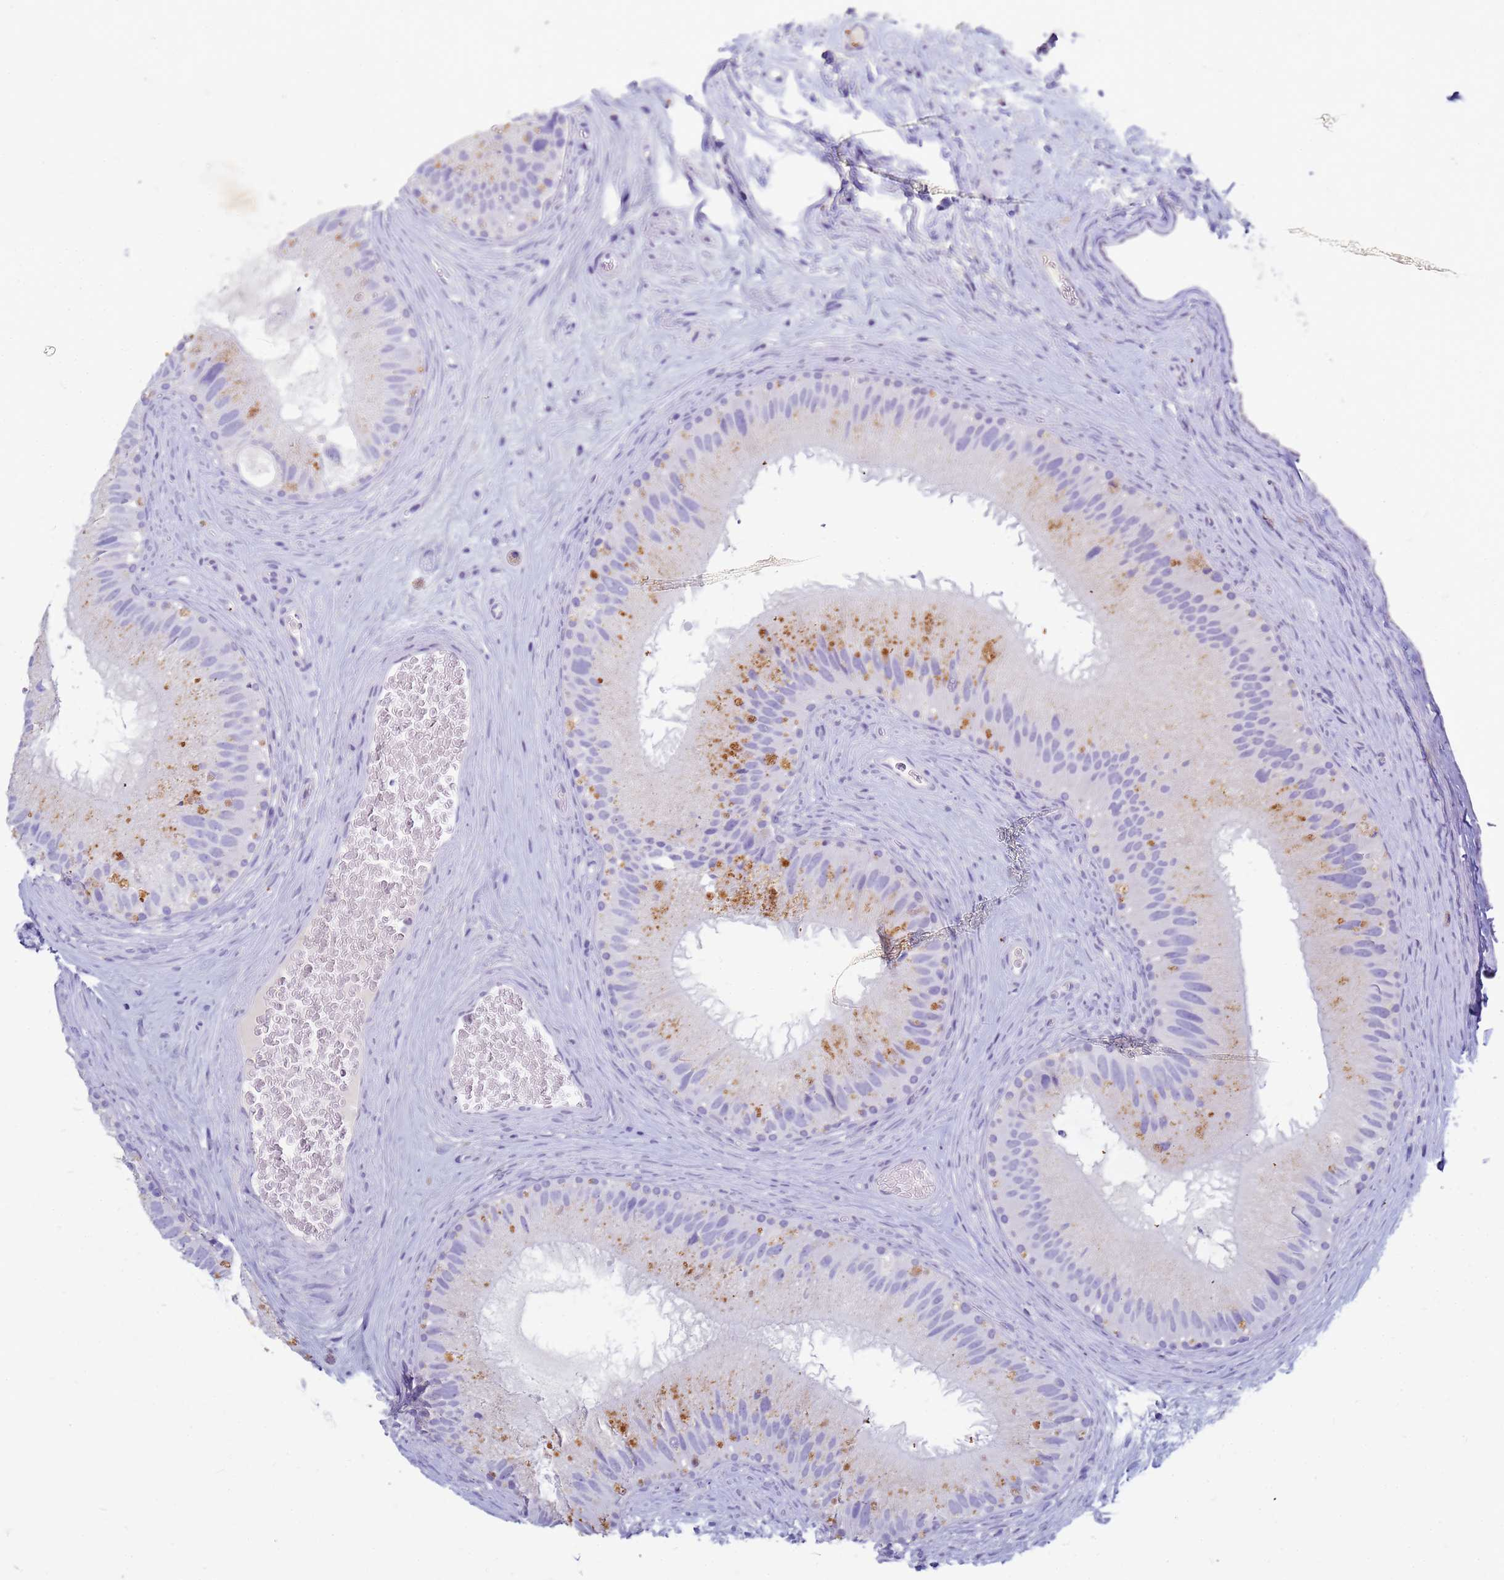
{"staining": {"intensity": "negative", "quantity": "none", "location": "none"}, "tissue": "epididymis", "cell_type": "Glandular cells", "image_type": "normal", "snomed": [{"axis": "morphology", "description": "Normal tissue, NOS"}, {"axis": "topography", "description": "Epididymis"}], "caption": "Glandular cells are negative for protein expression in normal human epididymis. (DAB (3,3'-diaminobenzidine) immunohistochemistry (IHC) with hematoxylin counter stain).", "gene": "B3GNT8", "patient": {"sex": "male", "age": 50}}